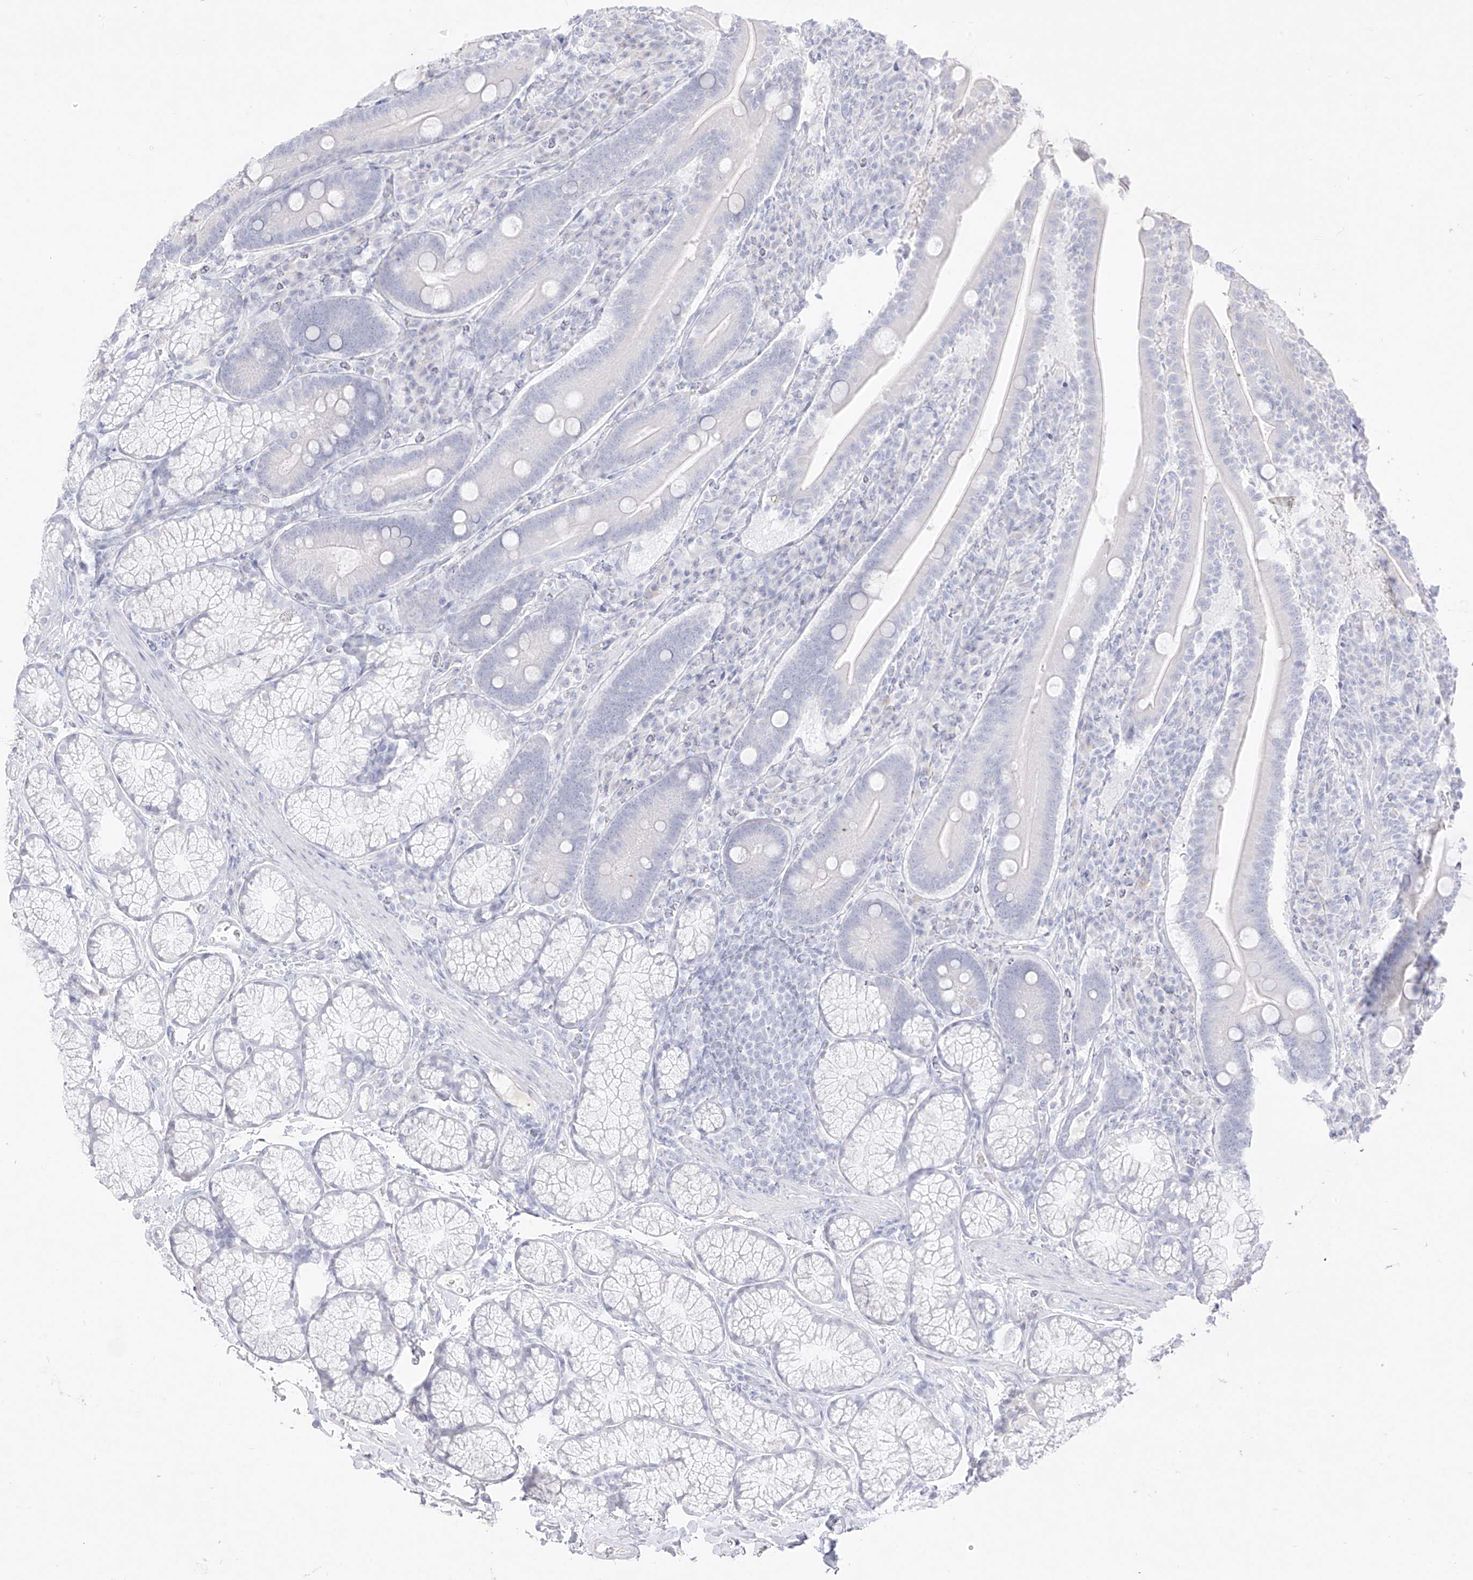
{"staining": {"intensity": "negative", "quantity": "none", "location": "none"}, "tissue": "duodenum", "cell_type": "Glandular cells", "image_type": "normal", "snomed": [{"axis": "morphology", "description": "Normal tissue, NOS"}, {"axis": "topography", "description": "Duodenum"}], "caption": "IHC of normal human duodenum reveals no expression in glandular cells. (DAB (3,3'-diaminobenzidine) immunohistochemistry visualized using brightfield microscopy, high magnification).", "gene": "TGM4", "patient": {"sex": "male", "age": 35}}